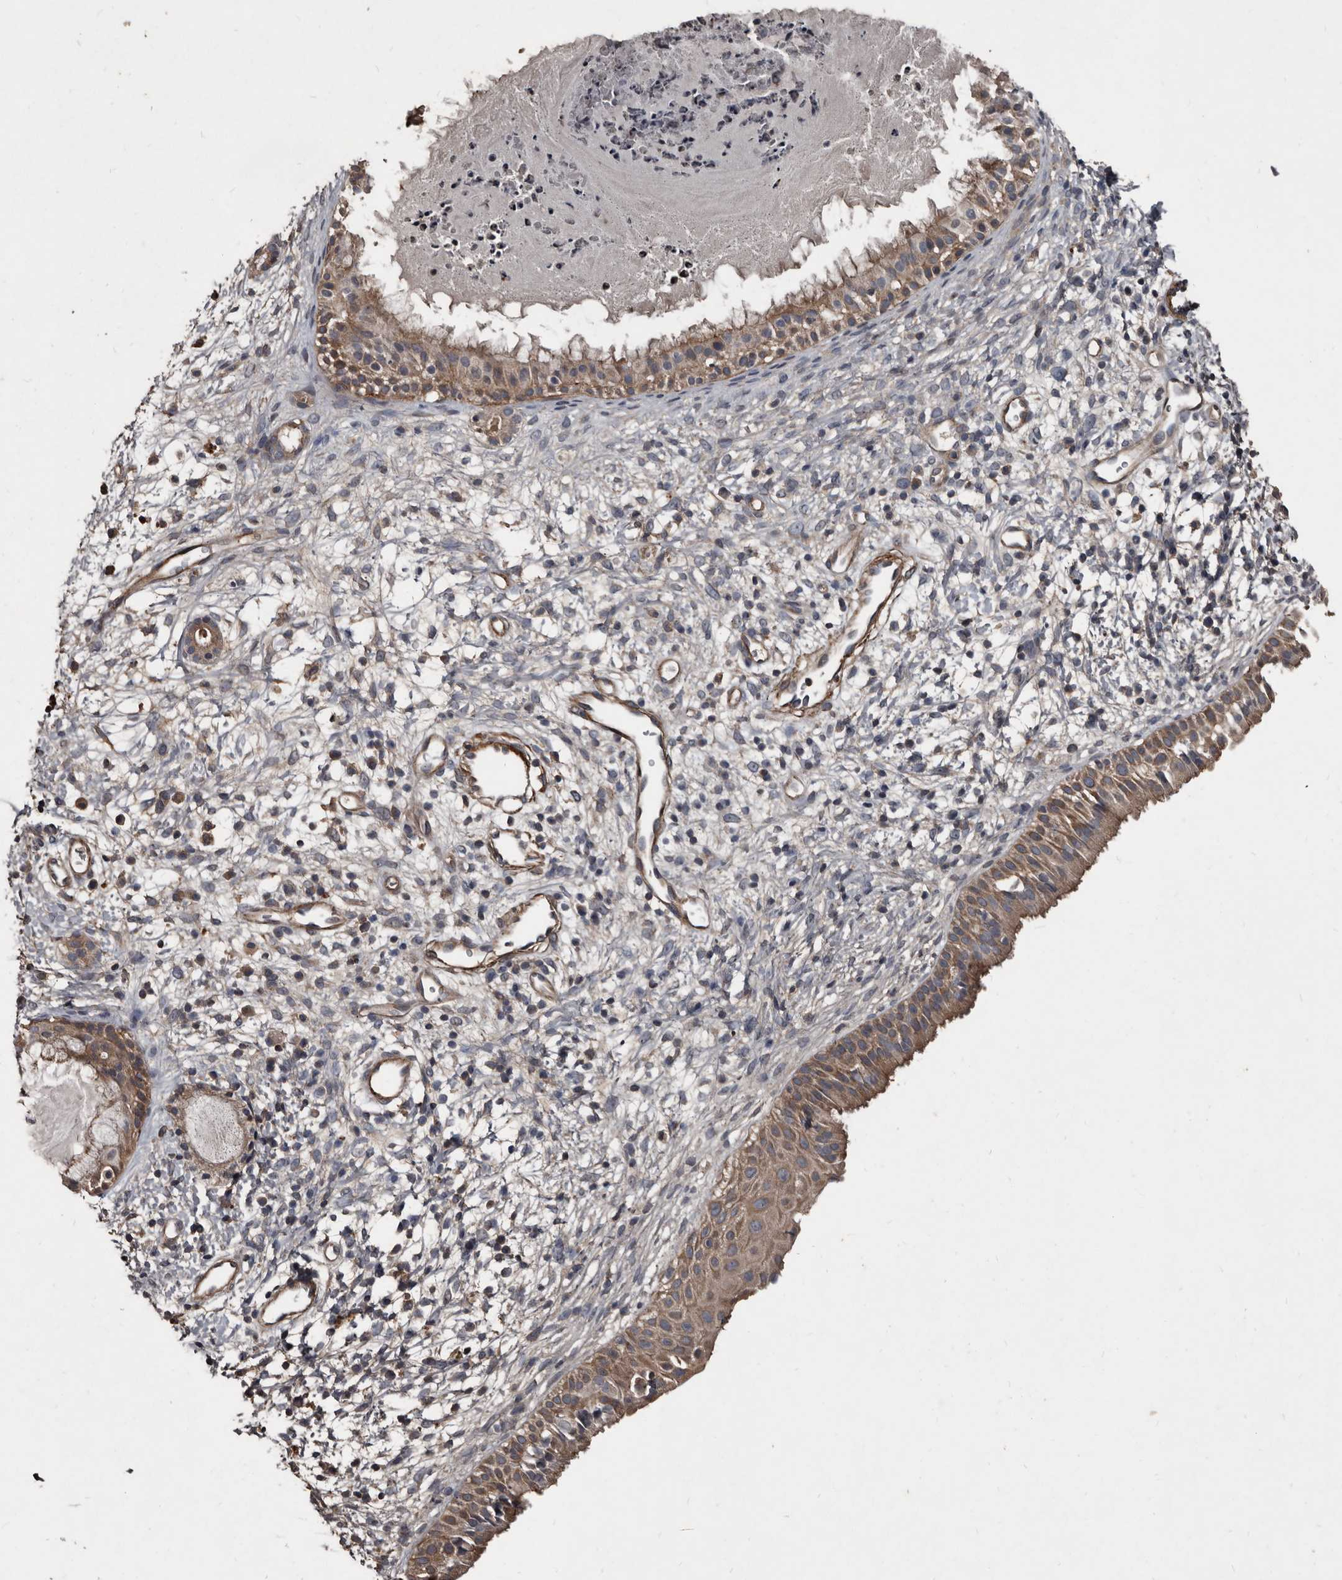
{"staining": {"intensity": "weak", "quantity": ">75%", "location": "cytoplasmic/membranous"}, "tissue": "nasopharynx", "cell_type": "Respiratory epithelial cells", "image_type": "normal", "snomed": [{"axis": "morphology", "description": "Normal tissue, NOS"}, {"axis": "topography", "description": "Nasopharynx"}], "caption": "Protein expression analysis of normal human nasopharynx reveals weak cytoplasmic/membranous positivity in about >75% of respiratory epithelial cells.", "gene": "GREB1", "patient": {"sex": "male", "age": 22}}